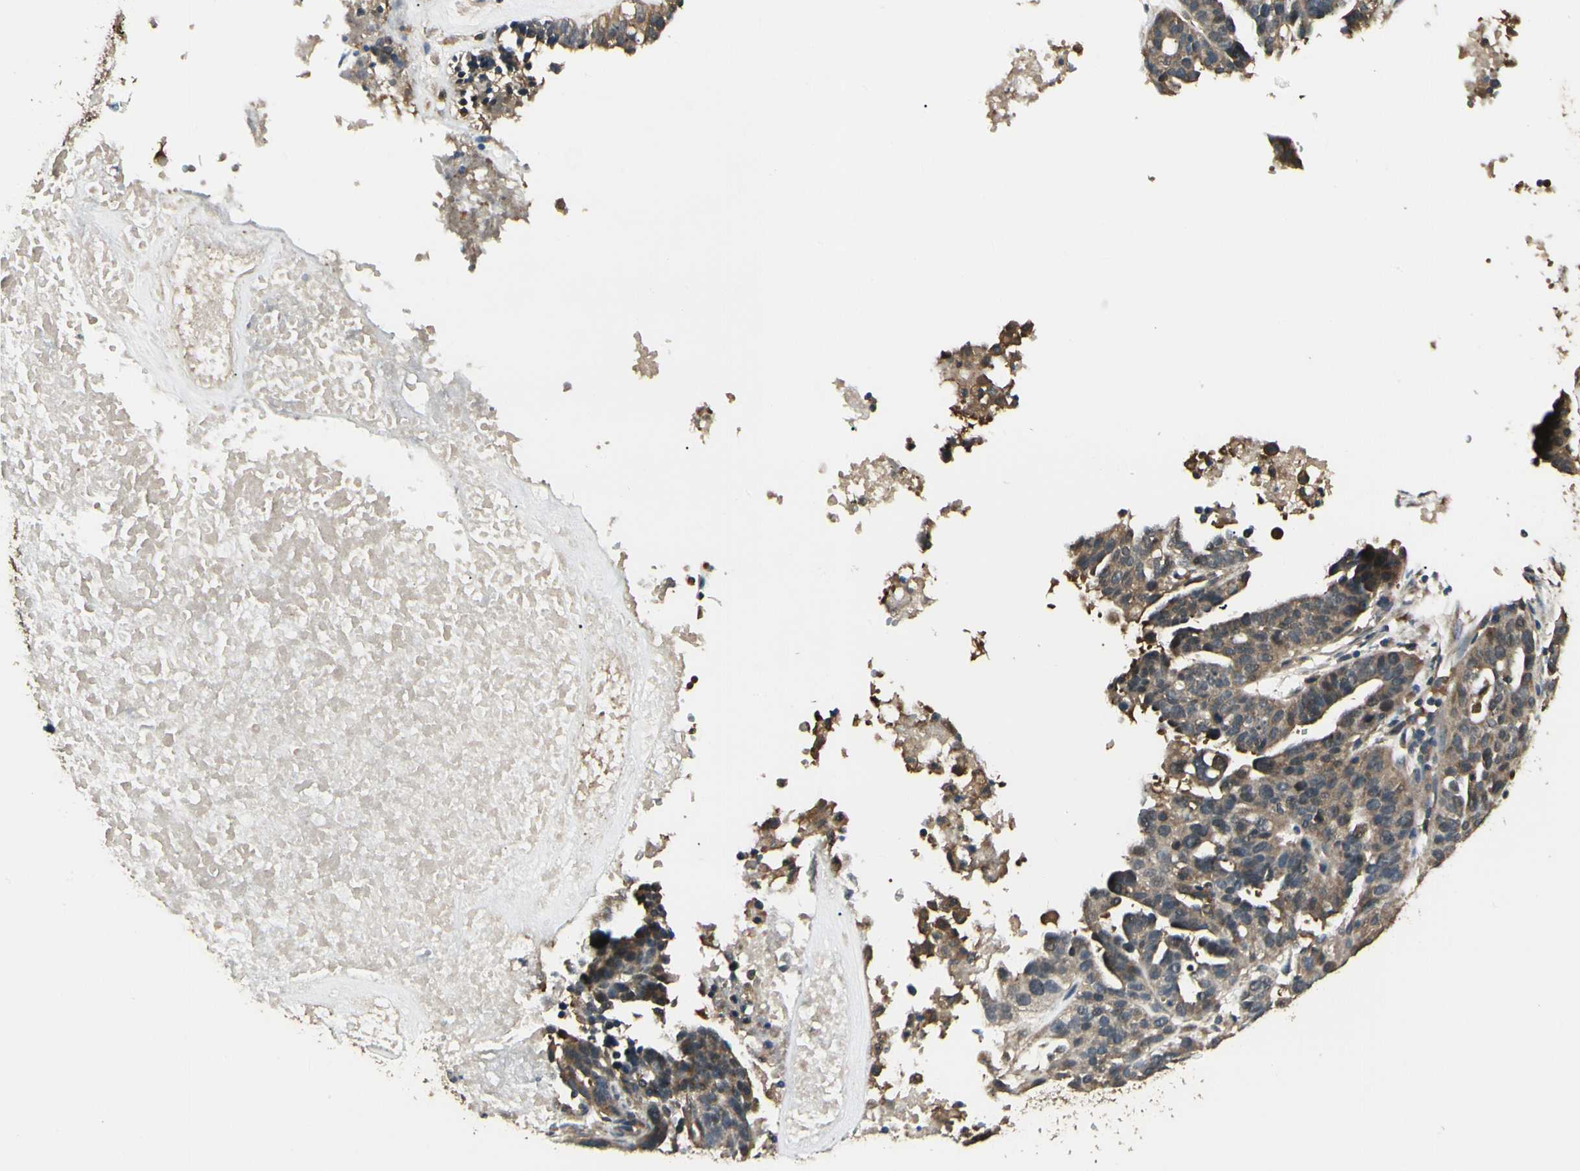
{"staining": {"intensity": "moderate", "quantity": ">75%", "location": "cytoplasmic/membranous"}, "tissue": "ovarian cancer", "cell_type": "Tumor cells", "image_type": "cancer", "snomed": [{"axis": "morphology", "description": "Cystadenocarcinoma, serous, NOS"}, {"axis": "topography", "description": "Ovary"}], "caption": "Moderate cytoplasmic/membranous positivity is seen in approximately >75% of tumor cells in ovarian cancer.", "gene": "CCT7", "patient": {"sex": "female", "age": 59}}